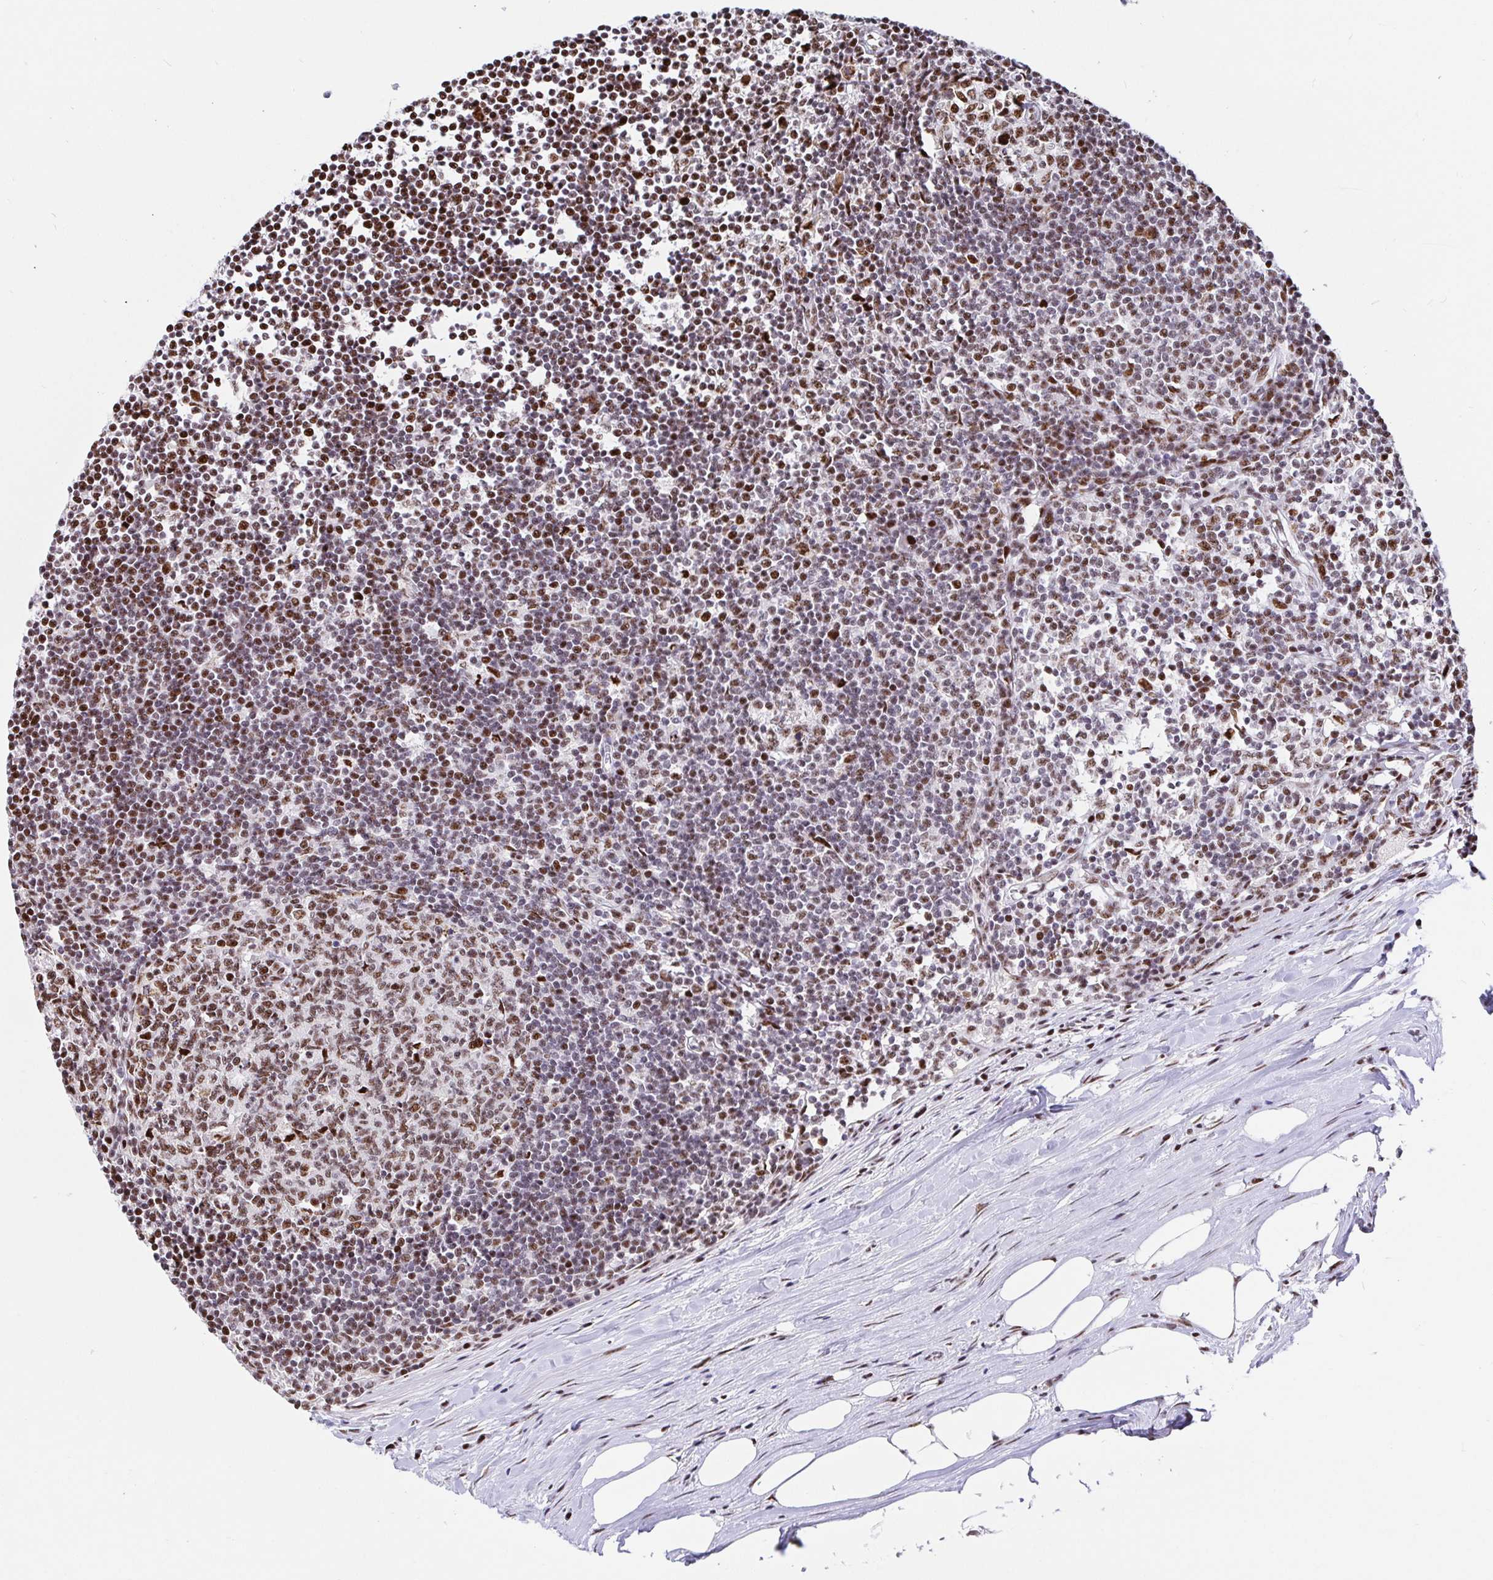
{"staining": {"intensity": "moderate", "quantity": "25%-75%", "location": "nuclear"}, "tissue": "lymph node", "cell_type": "Germinal center cells", "image_type": "normal", "snomed": [{"axis": "morphology", "description": "Normal tissue, NOS"}, {"axis": "topography", "description": "Lymph node"}], "caption": "Unremarkable lymph node shows moderate nuclear positivity in approximately 25%-75% of germinal center cells, visualized by immunohistochemistry. (Stains: DAB (3,3'-diaminobenzidine) in brown, nuclei in blue, Microscopy: brightfield microscopy at high magnification).", "gene": "SETD5", "patient": {"sex": "male", "age": 67}}